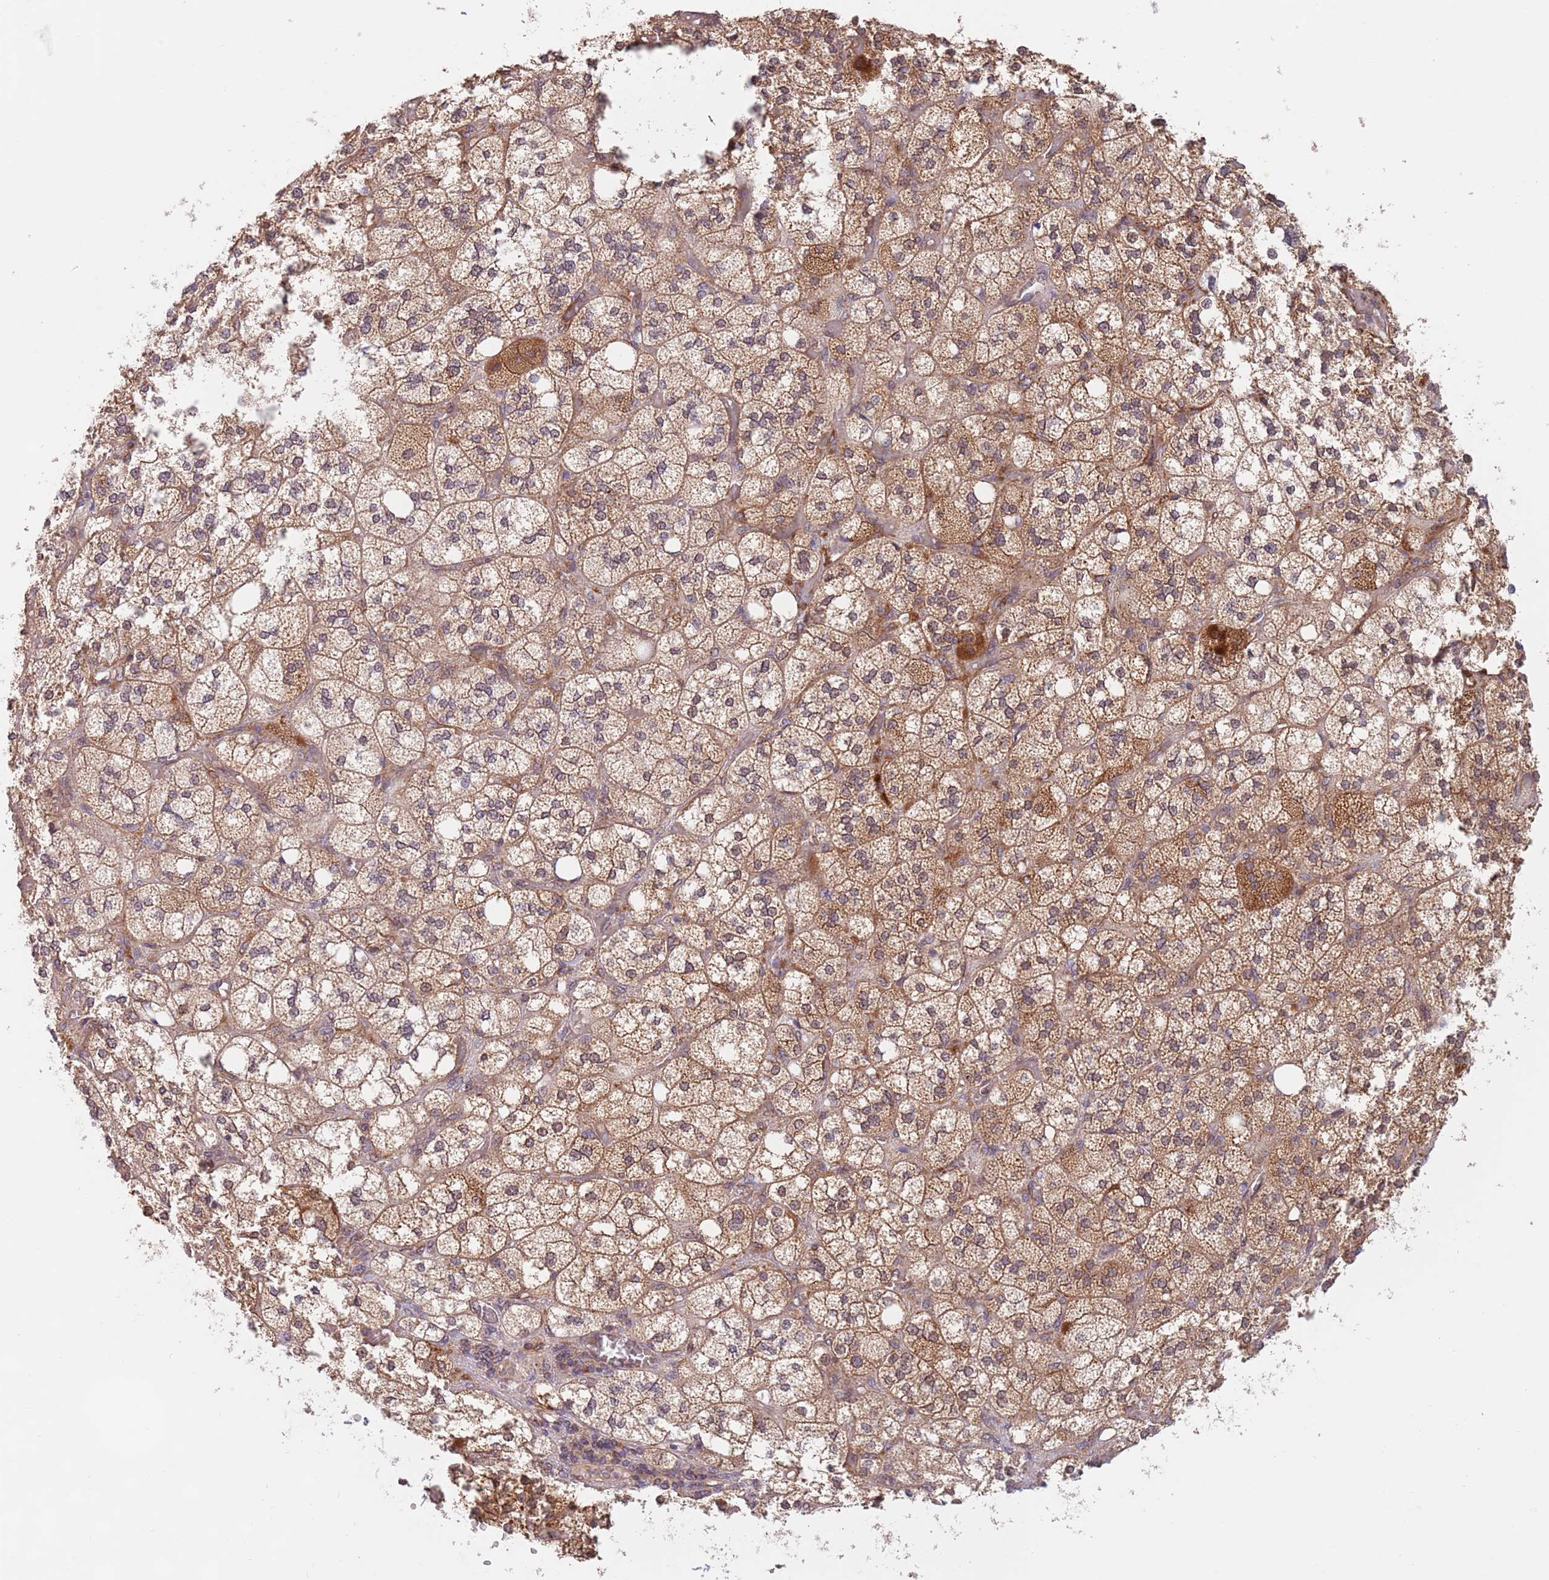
{"staining": {"intensity": "strong", "quantity": "25%-75%", "location": "cytoplasmic/membranous"}, "tissue": "adrenal gland", "cell_type": "Glandular cells", "image_type": "normal", "snomed": [{"axis": "morphology", "description": "Normal tissue, NOS"}, {"axis": "topography", "description": "Adrenal gland"}], "caption": "IHC histopathology image of normal adrenal gland: adrenal gland stained using immunohistochemistry reveals high levels of strong protein expression localized specifically in the cytoplasmic/membranous of glandular cells, appearing as a cytoplasmic/membranous brown color.", "gene": "GUK1", "patient": {"sex": "male", "age": 61}}